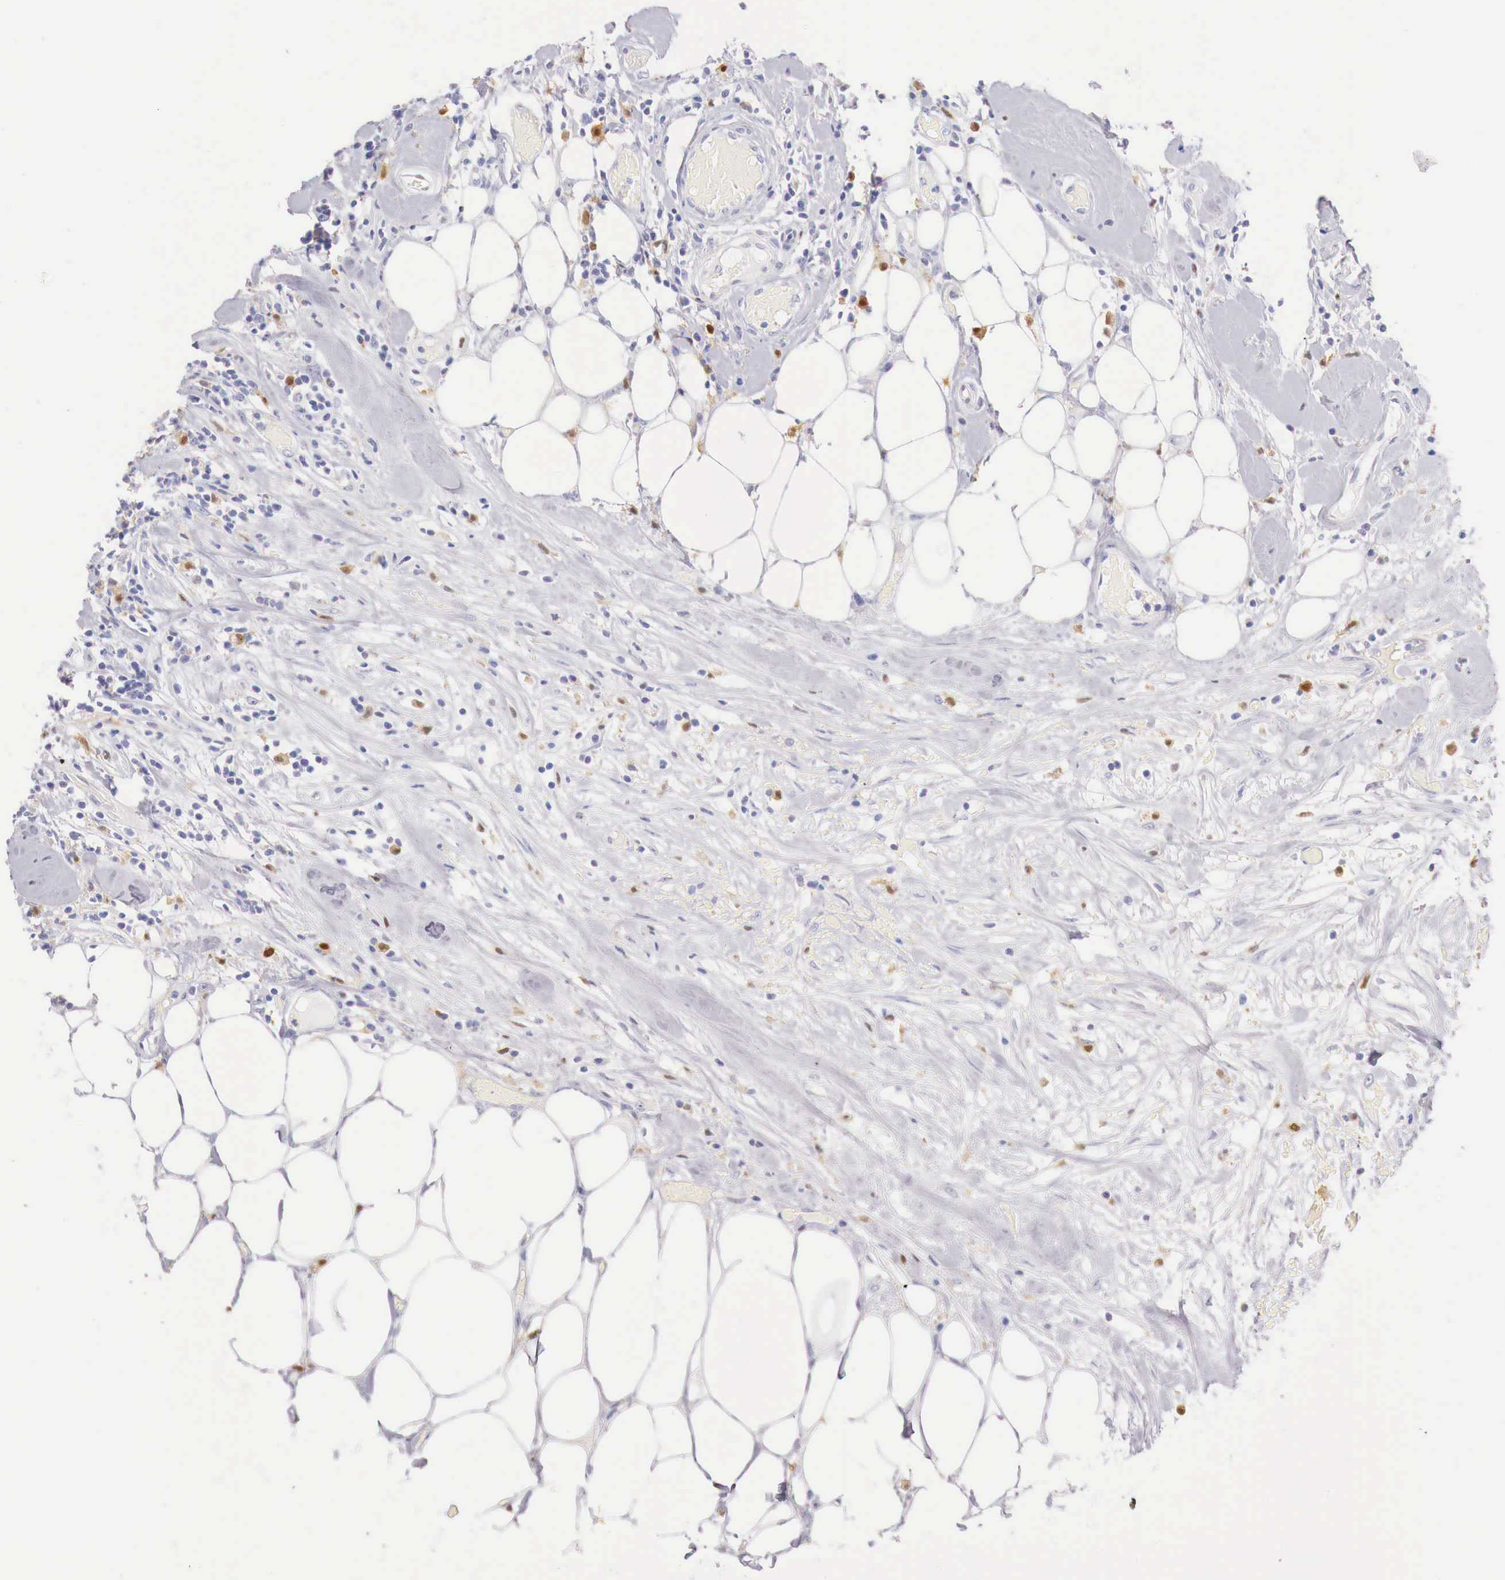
{"staining": {"intensity": "negative", "quantity": "none", "location": "none"}, "tissue": "lymphoma", "cell_type": "Tumor cells", "image_type": "cancer", "snomed": [{"axis": "morphology", "description": "Malignant lymphoma, non-Hodgkin's type, High grade"}, {"axis": "topography", "description": "Colon"}], "caption": "Immunohistochemical staining of lymphoma reveals no significant expression in tumor cells. The staining was performed using DAB to visualize the protein expression in brown, while the nuclei were stained in blue with hematoxylin (Magnification: 20x).", "gene": "RENBP", "patient": {"sex": "male", "age": 82}}